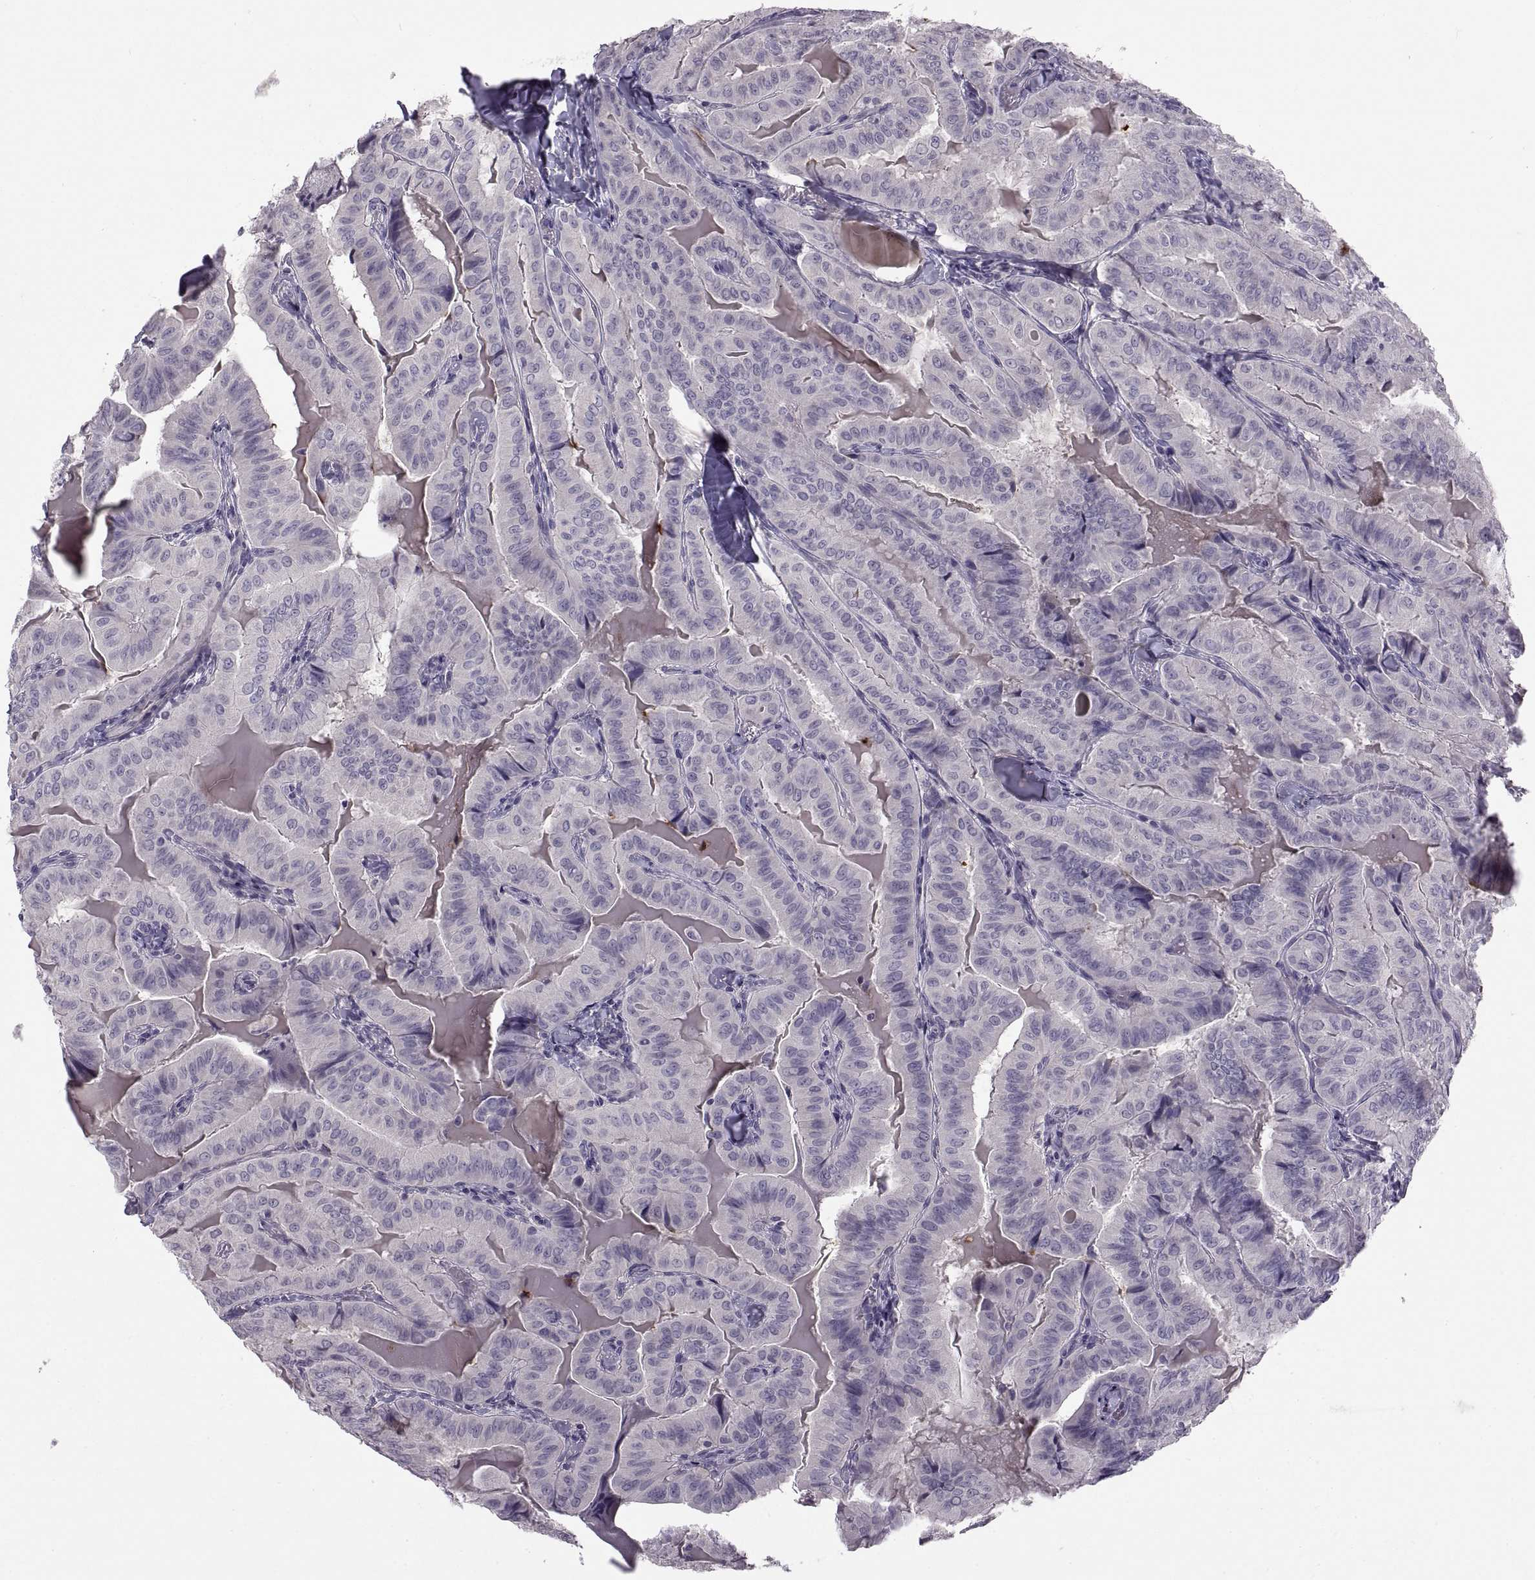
{"staining": {"intensity": "negative", "quantity": "none", "location": "none"}, "tissue": "thyroid cancer", "cell_type": "Tumor cells", "image_type": "cancer", "snomed": [{"axis": "morphology", "description": "Papillary adenocarcinoma, NOS"}, {"axis": "topography", "description": "Thyroid gland"}], "caption": "IHC micrograph of thyroid cancer (papillary adenocarcinoma) stained for a protein (brown), which demonstrates no positivity in tumor cells.", "gene": "BSPH1", "patient": {"sex": "female", "age": 68}}